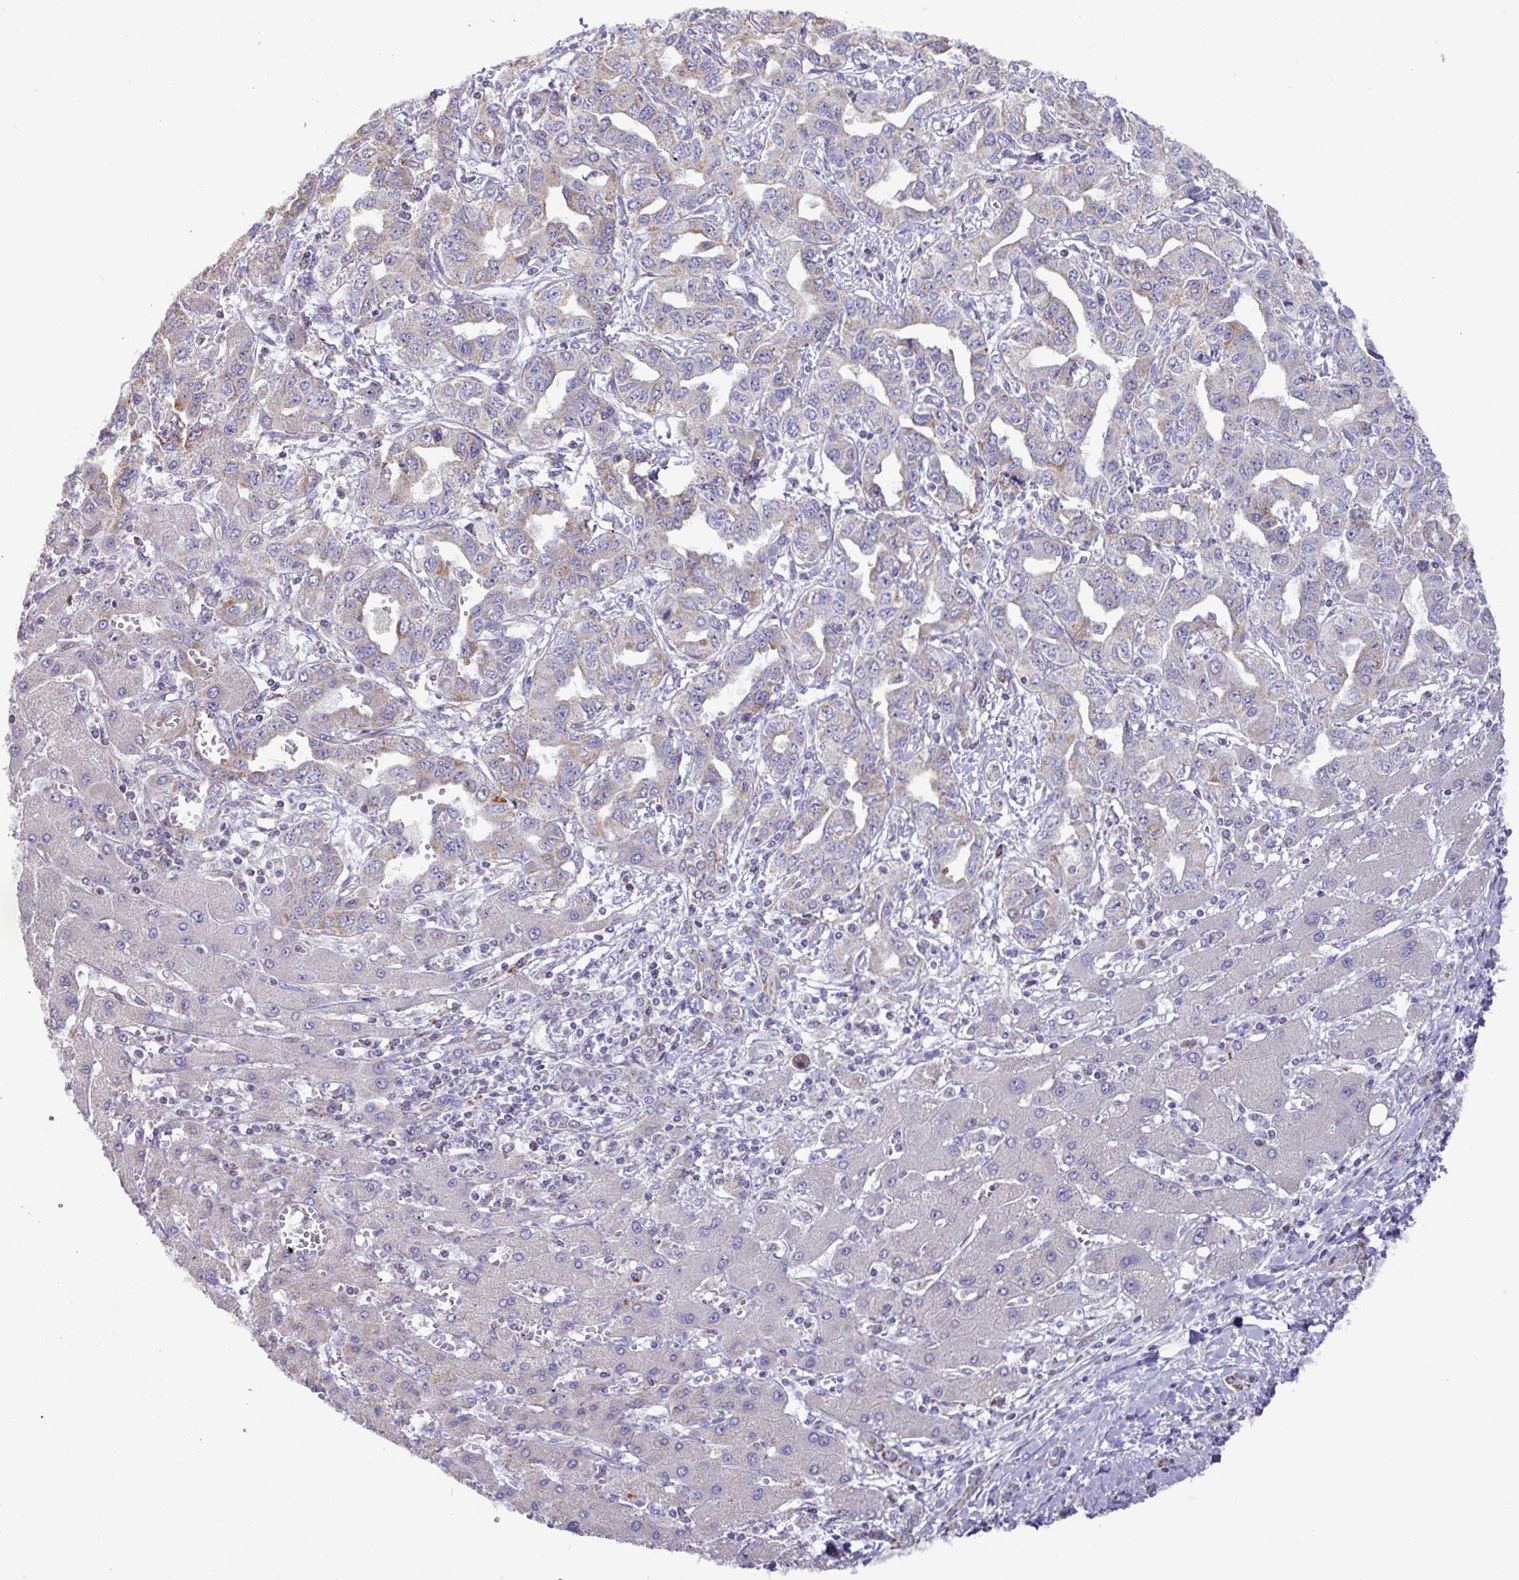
{"staining": {"intensity": "weak", "quantity": "<25%", "location": "cytoplasmic/membranous"}, "tissue": "liver cancer", "cell_type": "Tumor cells", "image_type": "cancer", "snomed": [{"axis": "morphology", "description": "Cholangiocarcinoma"}, {"axis": "topography", "description": "Liver"}], "caption": "This is a image of IHC staining of liver cancer (cholangiocarcinoma), which shows no staining in tumor cells. Brightfield microscopy of immunohistochemistry (IHC) stained with DAB (3,3'-diaminobenzidine) (brown) and hematoxylin (blue), captured at high magnification.", "gene": "MT-ND4", "patient": {"sex": "male", "age": 59}}